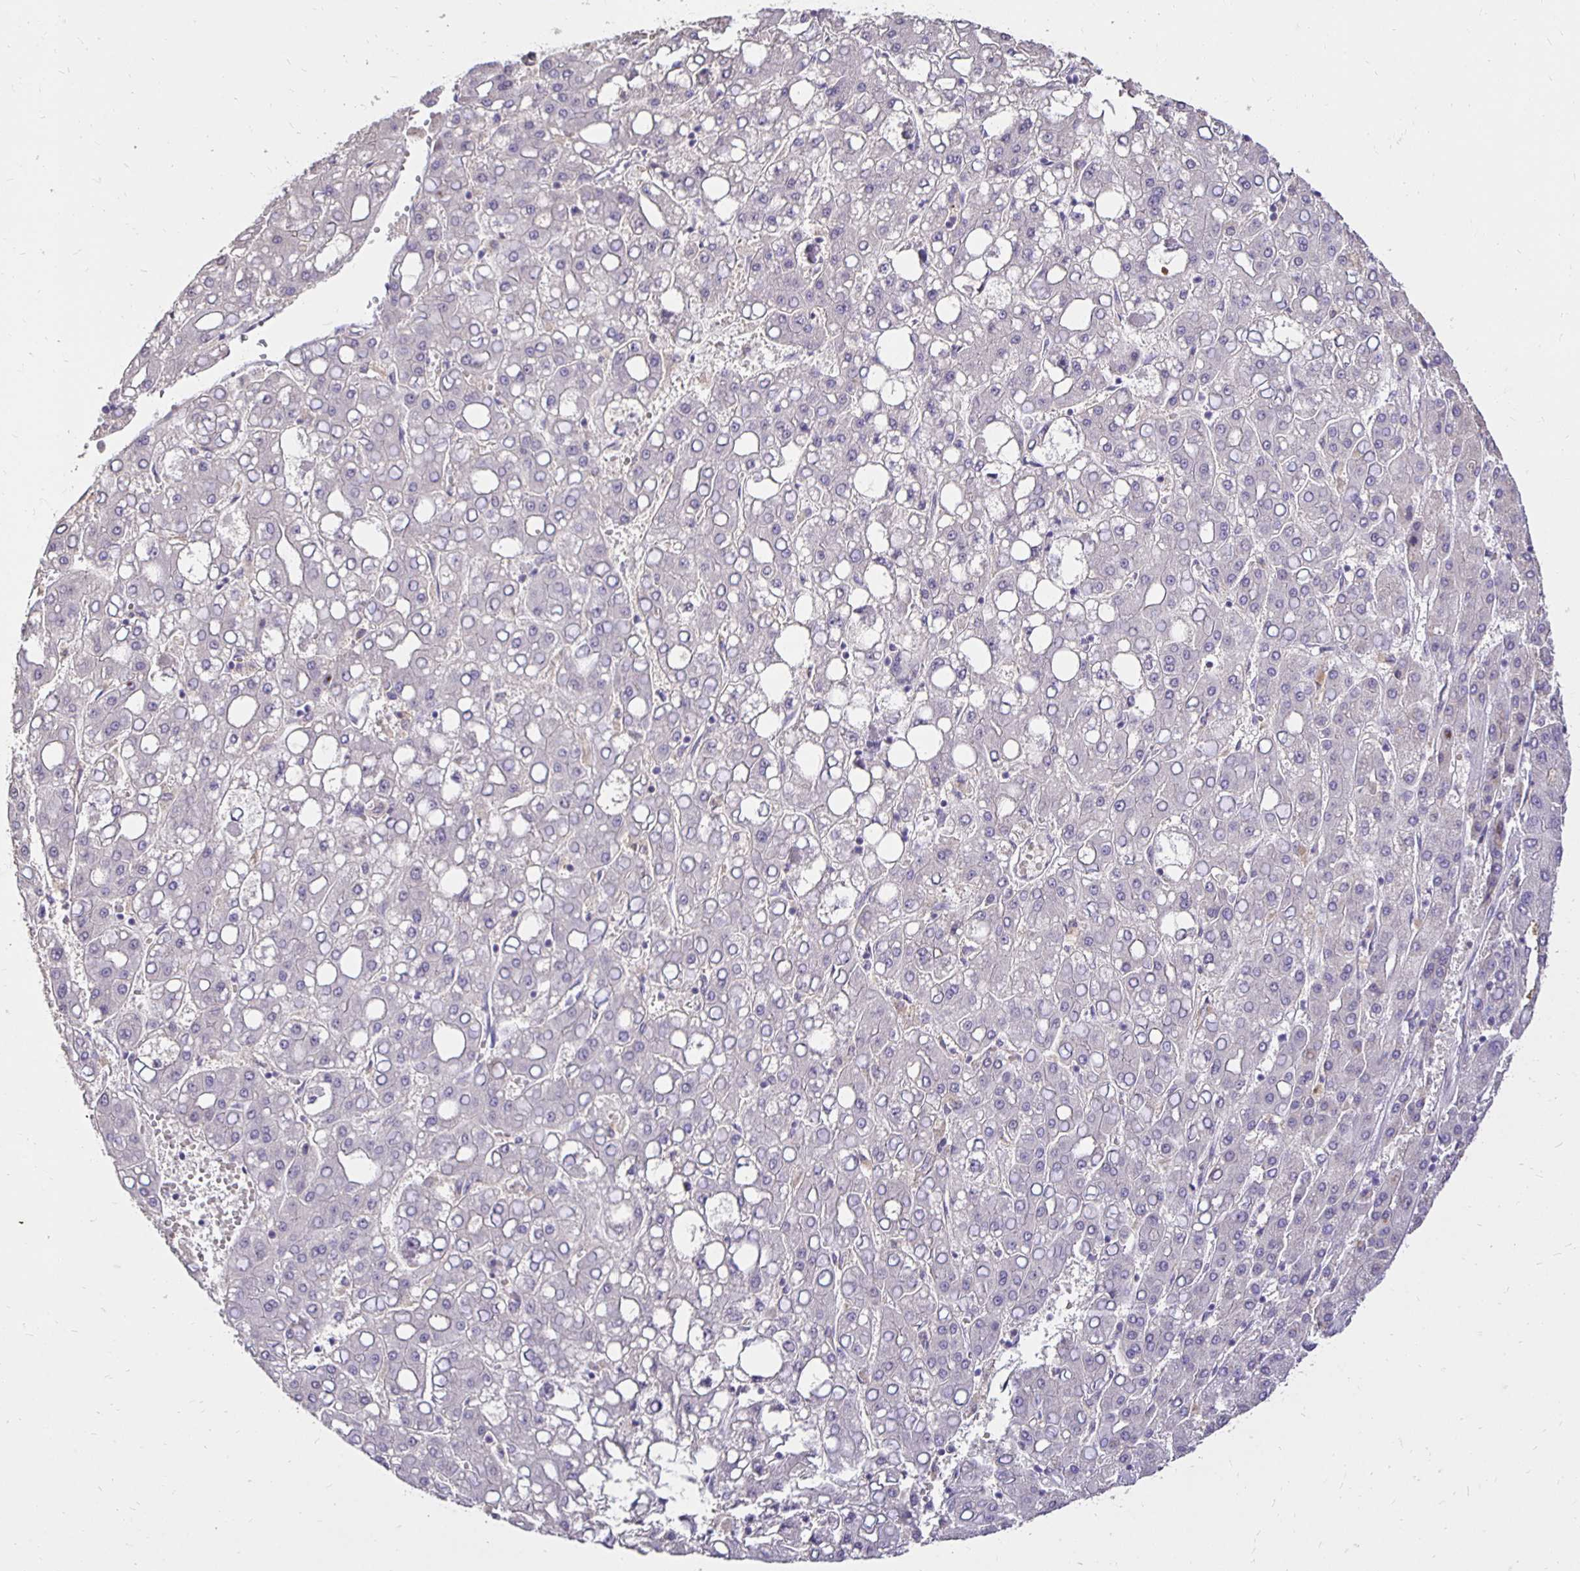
{"staining": {"intensity": "negative", "quantity": "none", "location": "none"}, "tissue": "liver cancer", "cell_type": "Tumor cells", "image_type": "cancer", "snomed": [{"axis": "morphology", "description": "Carcinoma, Hepatocellular, NOS"}, {"axis": "topography", "description": "Liver"}], "caption": "This is an IHC histopathology image of hepatocellular carcinoma (liver). There is no positivity in tumor cells.", "gene": "PNPLA3", "patient": {"sex": "male", "age": 65}}